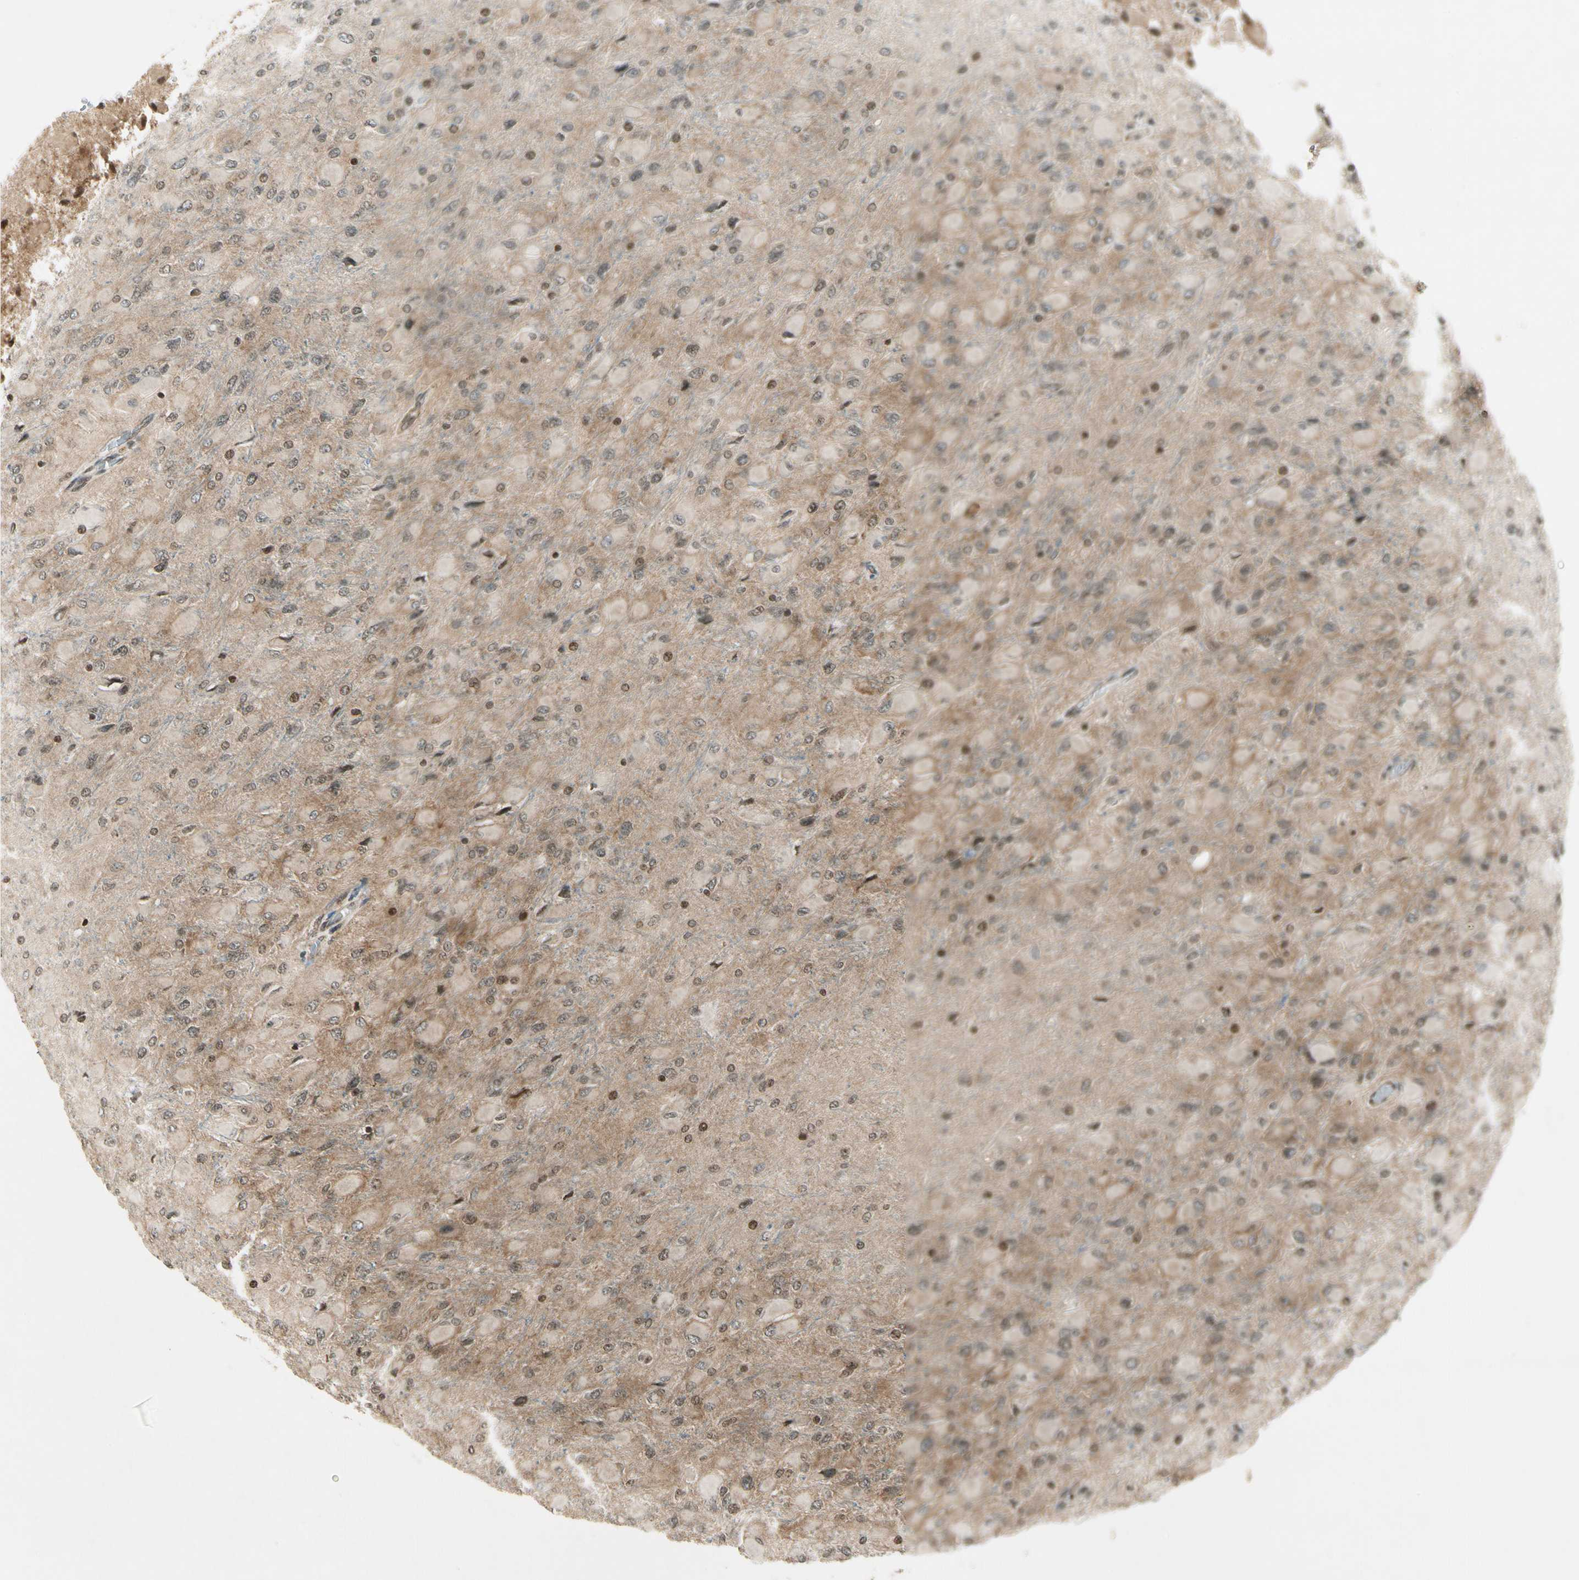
{"staining": {"intensity": "weak", "quantity": ">75%", "location": "cytoplasmic/membranous"}, "tissue": "glioma", "cell_type": "Tumor cells", "image_type": "cancer", "snomed": [{"axis": "morphology", "description": "Glioma, malignant, High grade"}, {"axis": "topography", "description": "Cerebral cortex"}], "caption": "Weak cytoplasmic/membranous protein staining is appreciated in approximately >75% of tumor cells in malignant high-grade glioma.", "gene": "SMN2", "patient": {"sex": "female", "age": 36}}